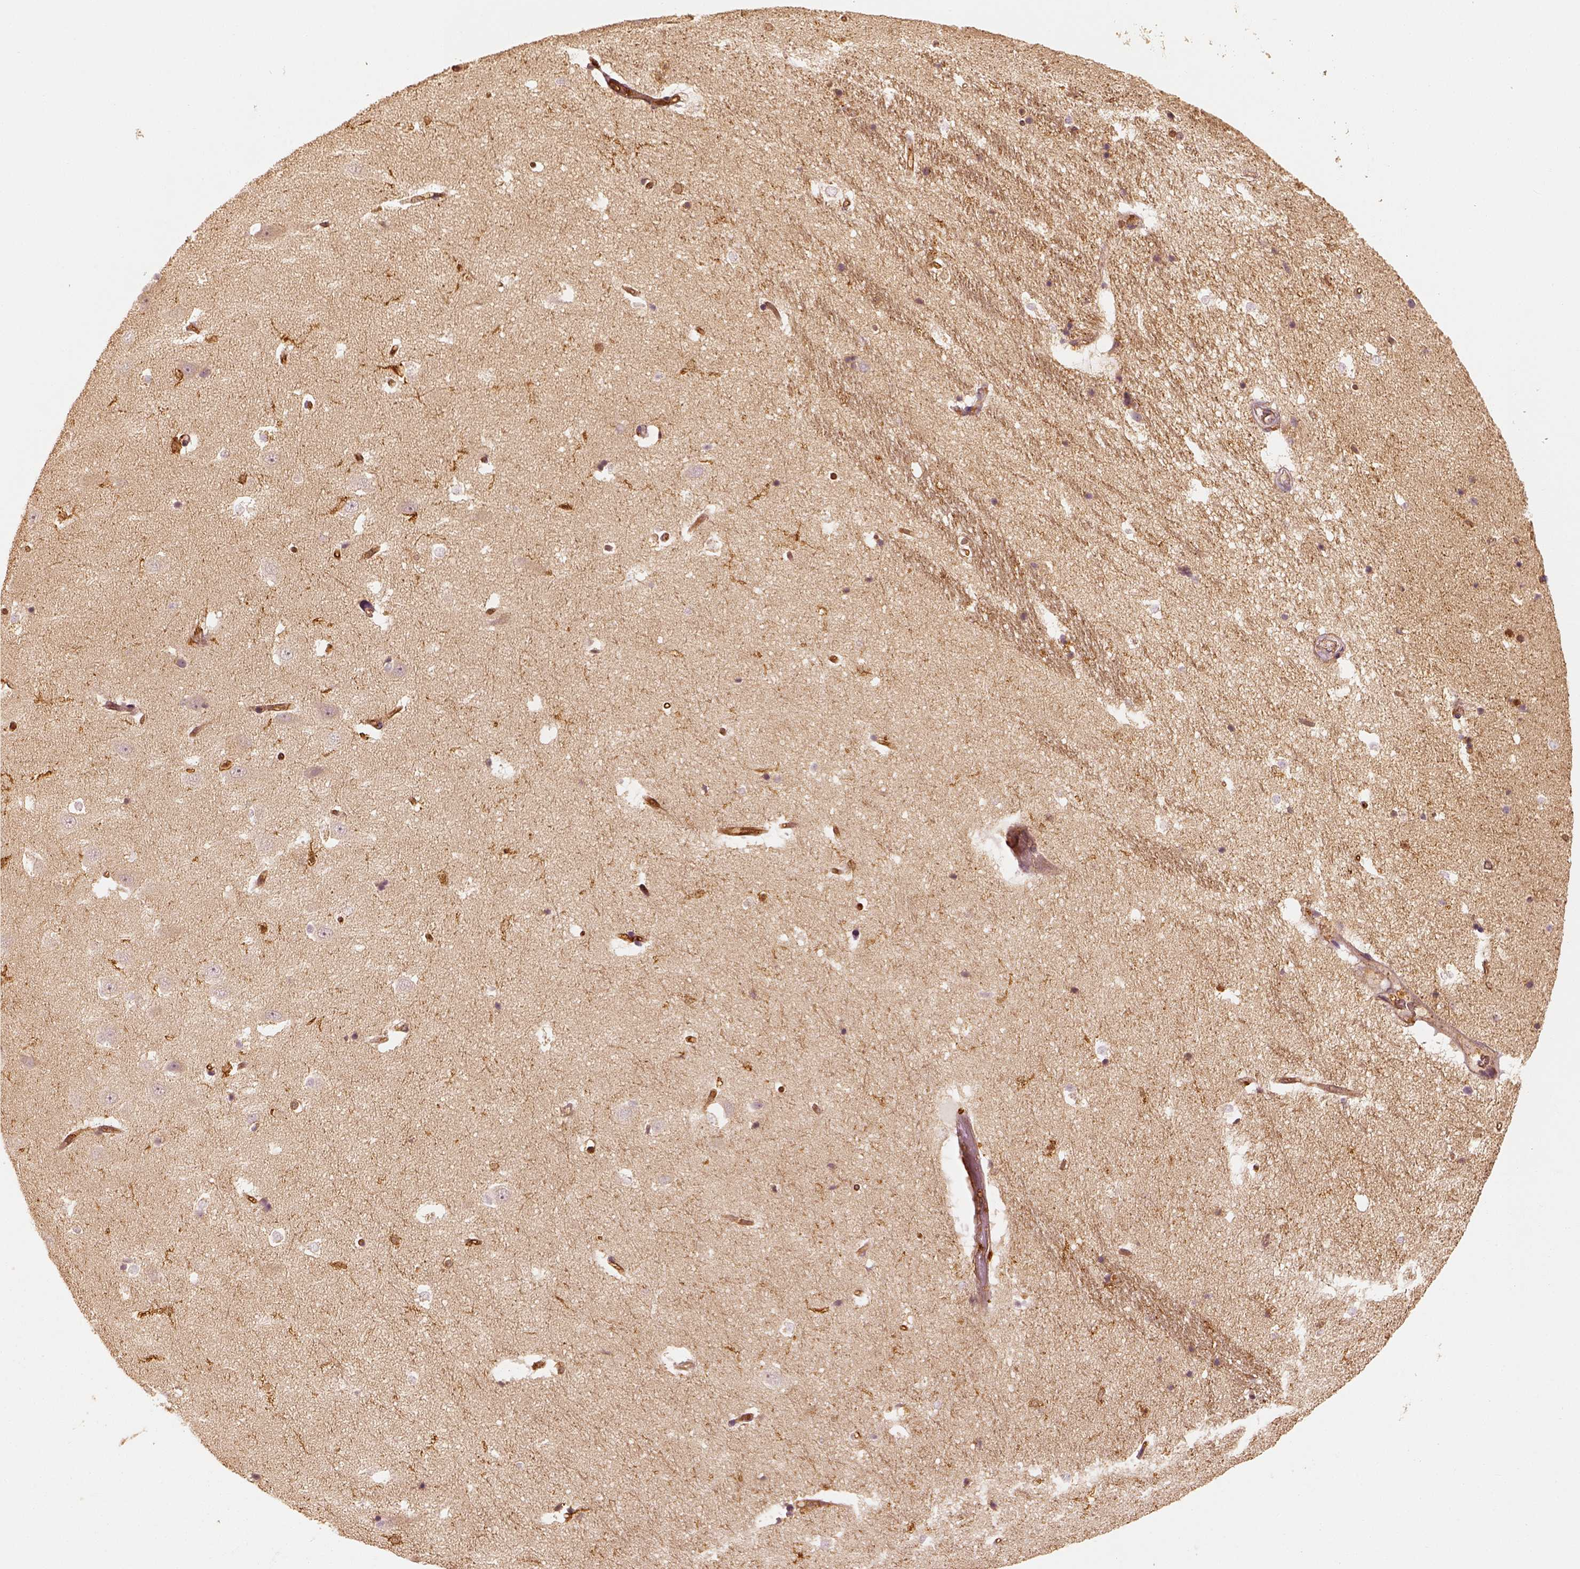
{"staining": {"intensity": "strong", "quantity": ">75%", "location": "cytoplasmic/membranous"}, "tissue": "hippocampus", "cell_type": "Glial cells", "image_type": "normal", "snomed": [{"axis": "morphology", "description": "Normal tissue, NOS"}, {"axis": "topography", "description": "Hippocampus"}], "caption": "Hippocampus stained with a brown dye demonstrates strong cytoplasmic/membranous positive expression in approximately >75% of glial cells.", "gene": "FSCN1", "patient": {"sex": "male", "age": 44}}